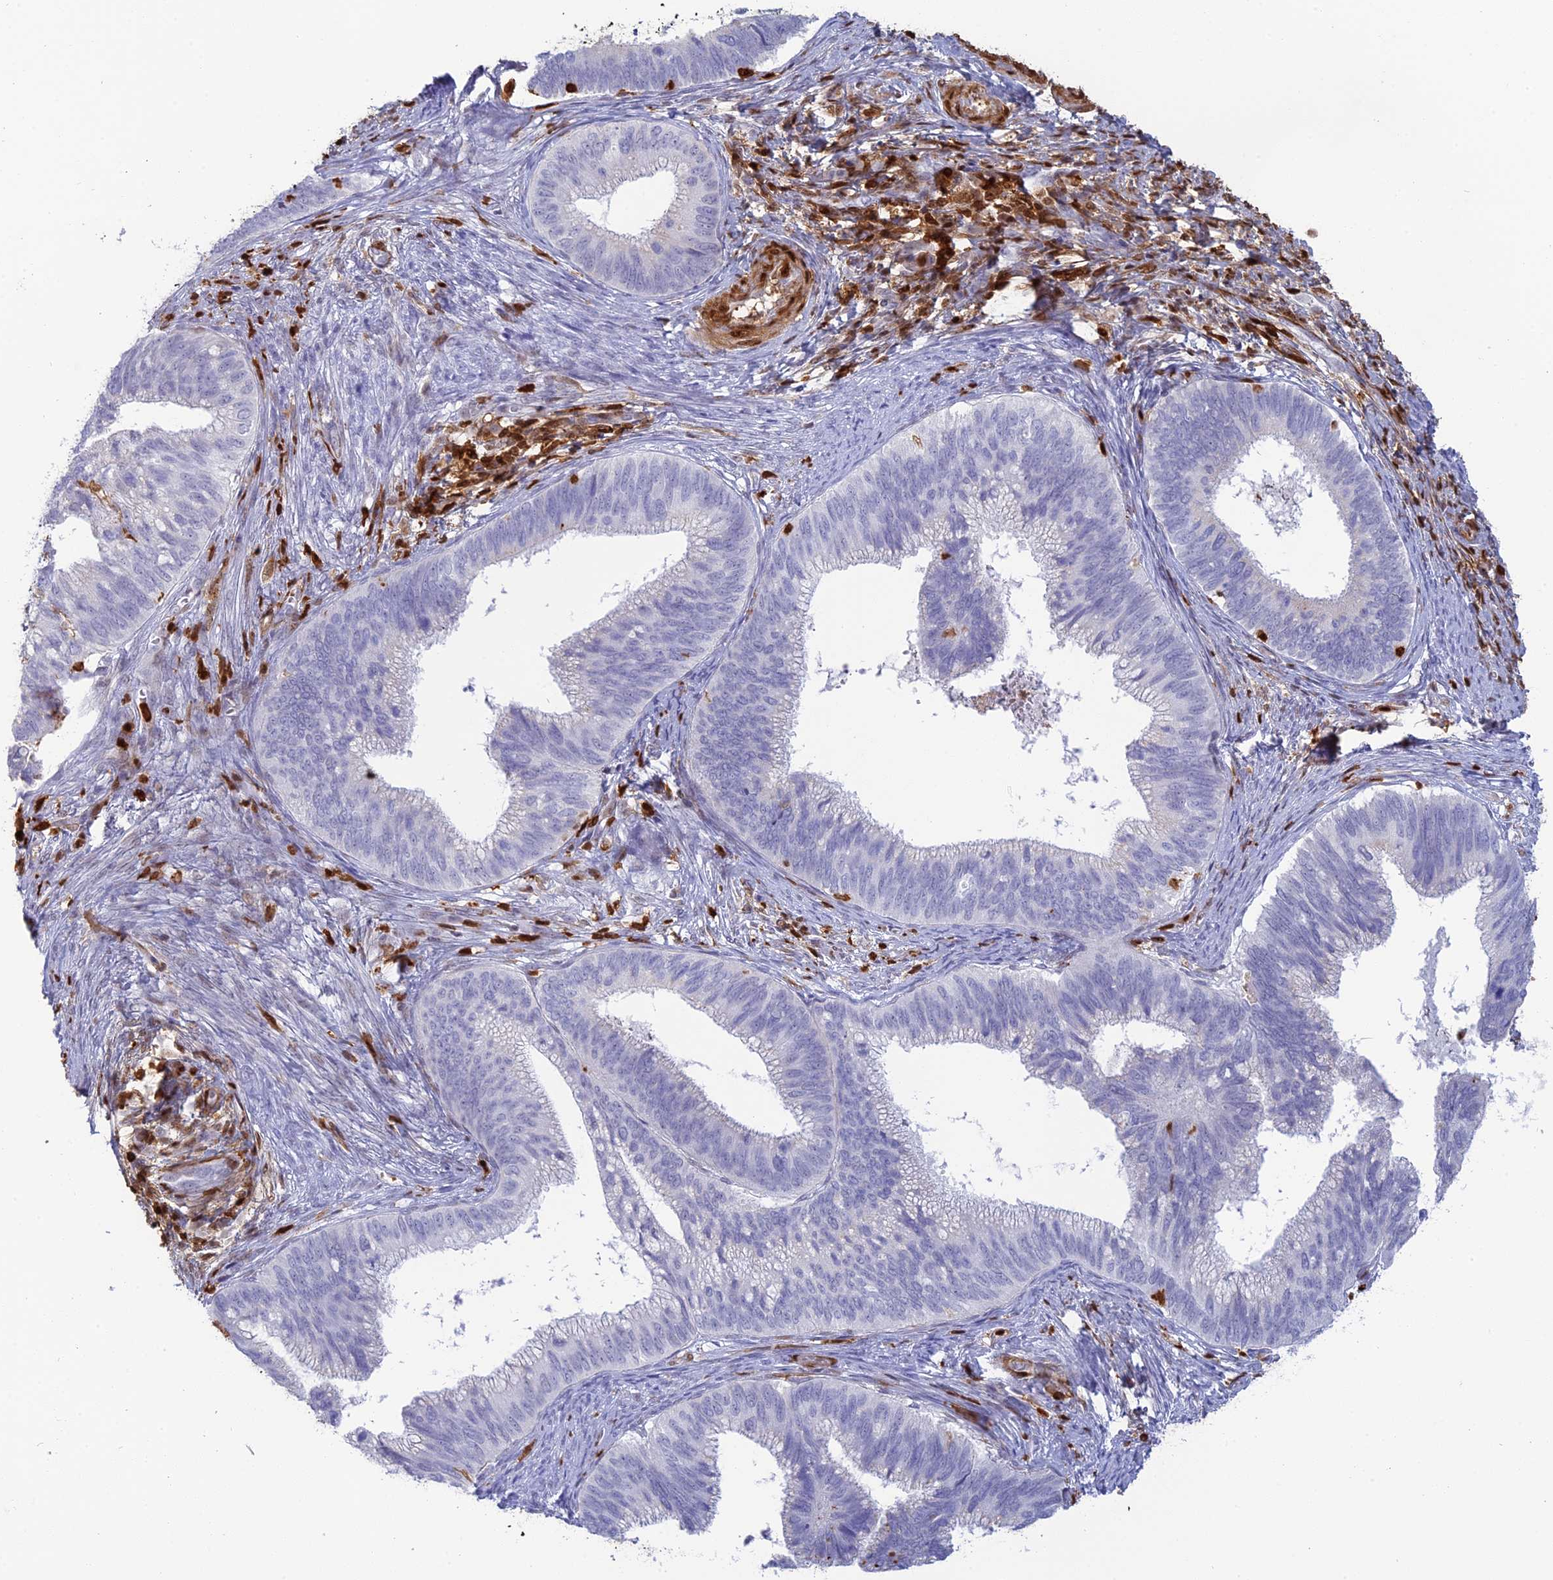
{"staining": {"intensity": "negative", "quantity": "none", "location": "none"}, "tissue": "cervical cancer", "cell_type": "Tumor cells", "image_type": "cancer", "snomed": [{"axis": "morphology", "description": "Adenocarcinoma, NOS"}, {"axis": "topography", "description": "Cervix"}], "caption": "A high-resolution image shows IHC staining of cervical adenocarcinoma, which reveals no significant positivity in tumor cells.", "gene": "PGBD4", "patient": {"sex": "female", "age": 42}}